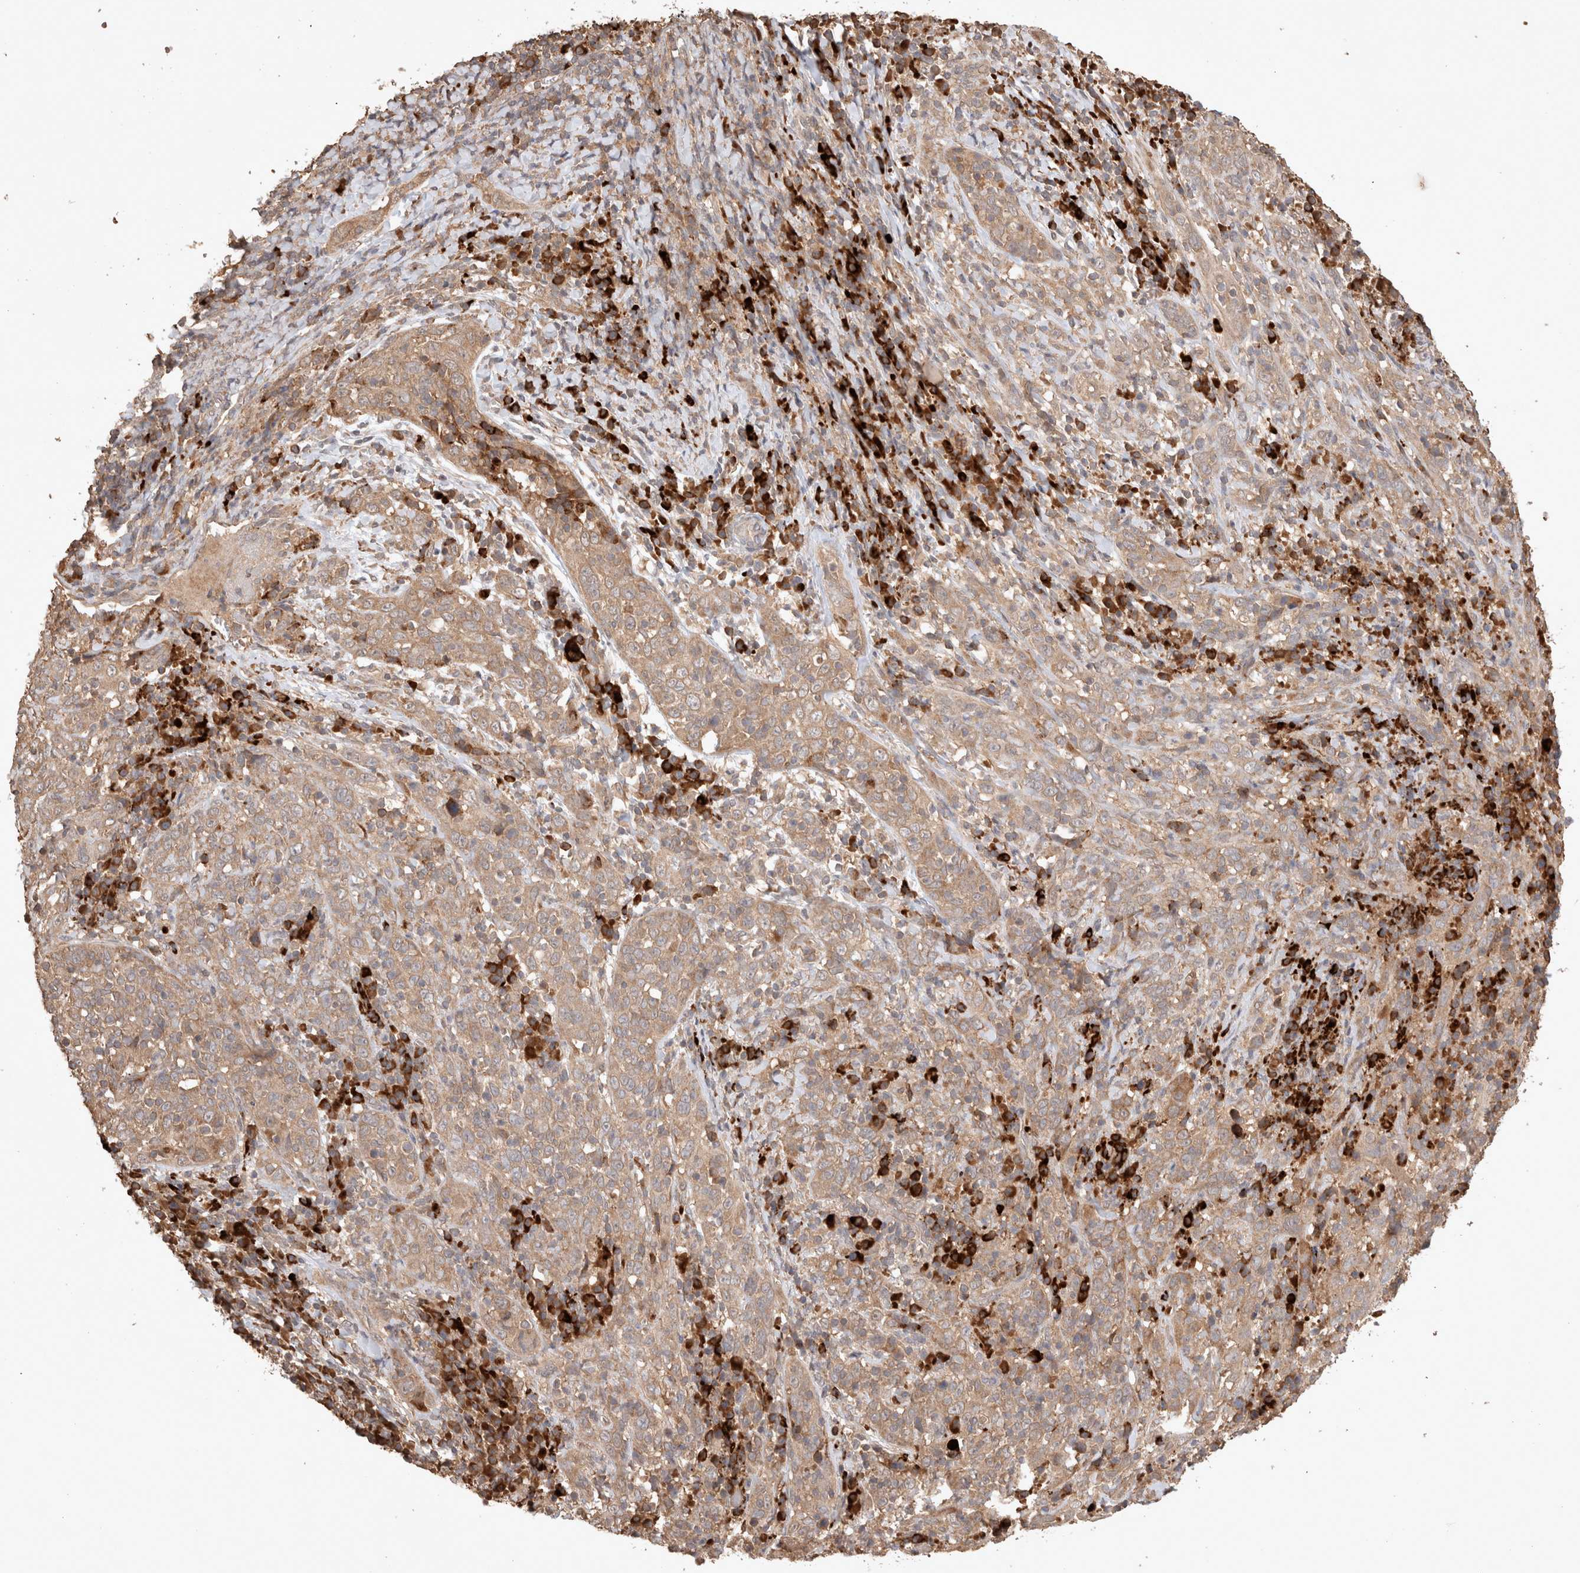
{"staining": {"intensity": "moderate", "quantity": ">75%", "location": "cytoplasmic/membranous"}, "tissue": "cervical cancer", "cell_type": "Tumor cells", "image_type": "cancer", "snomed": [{"axis": "morphology", "description": "Squamous cell carcinoma, NOS"}, {"axis": "topography", "description": "Cervix"}], "caption": "Immunohistochemistry (IHC) (DAB (3,3'-diaminobenzidine)) staining of human cervical squamous cell carcinoma exhibits moderate cytoplasmic/membranous protein staining in about >75% of tumor cells.", "gene": "HROB", "patient": {"sex": "female", "age": 46}}